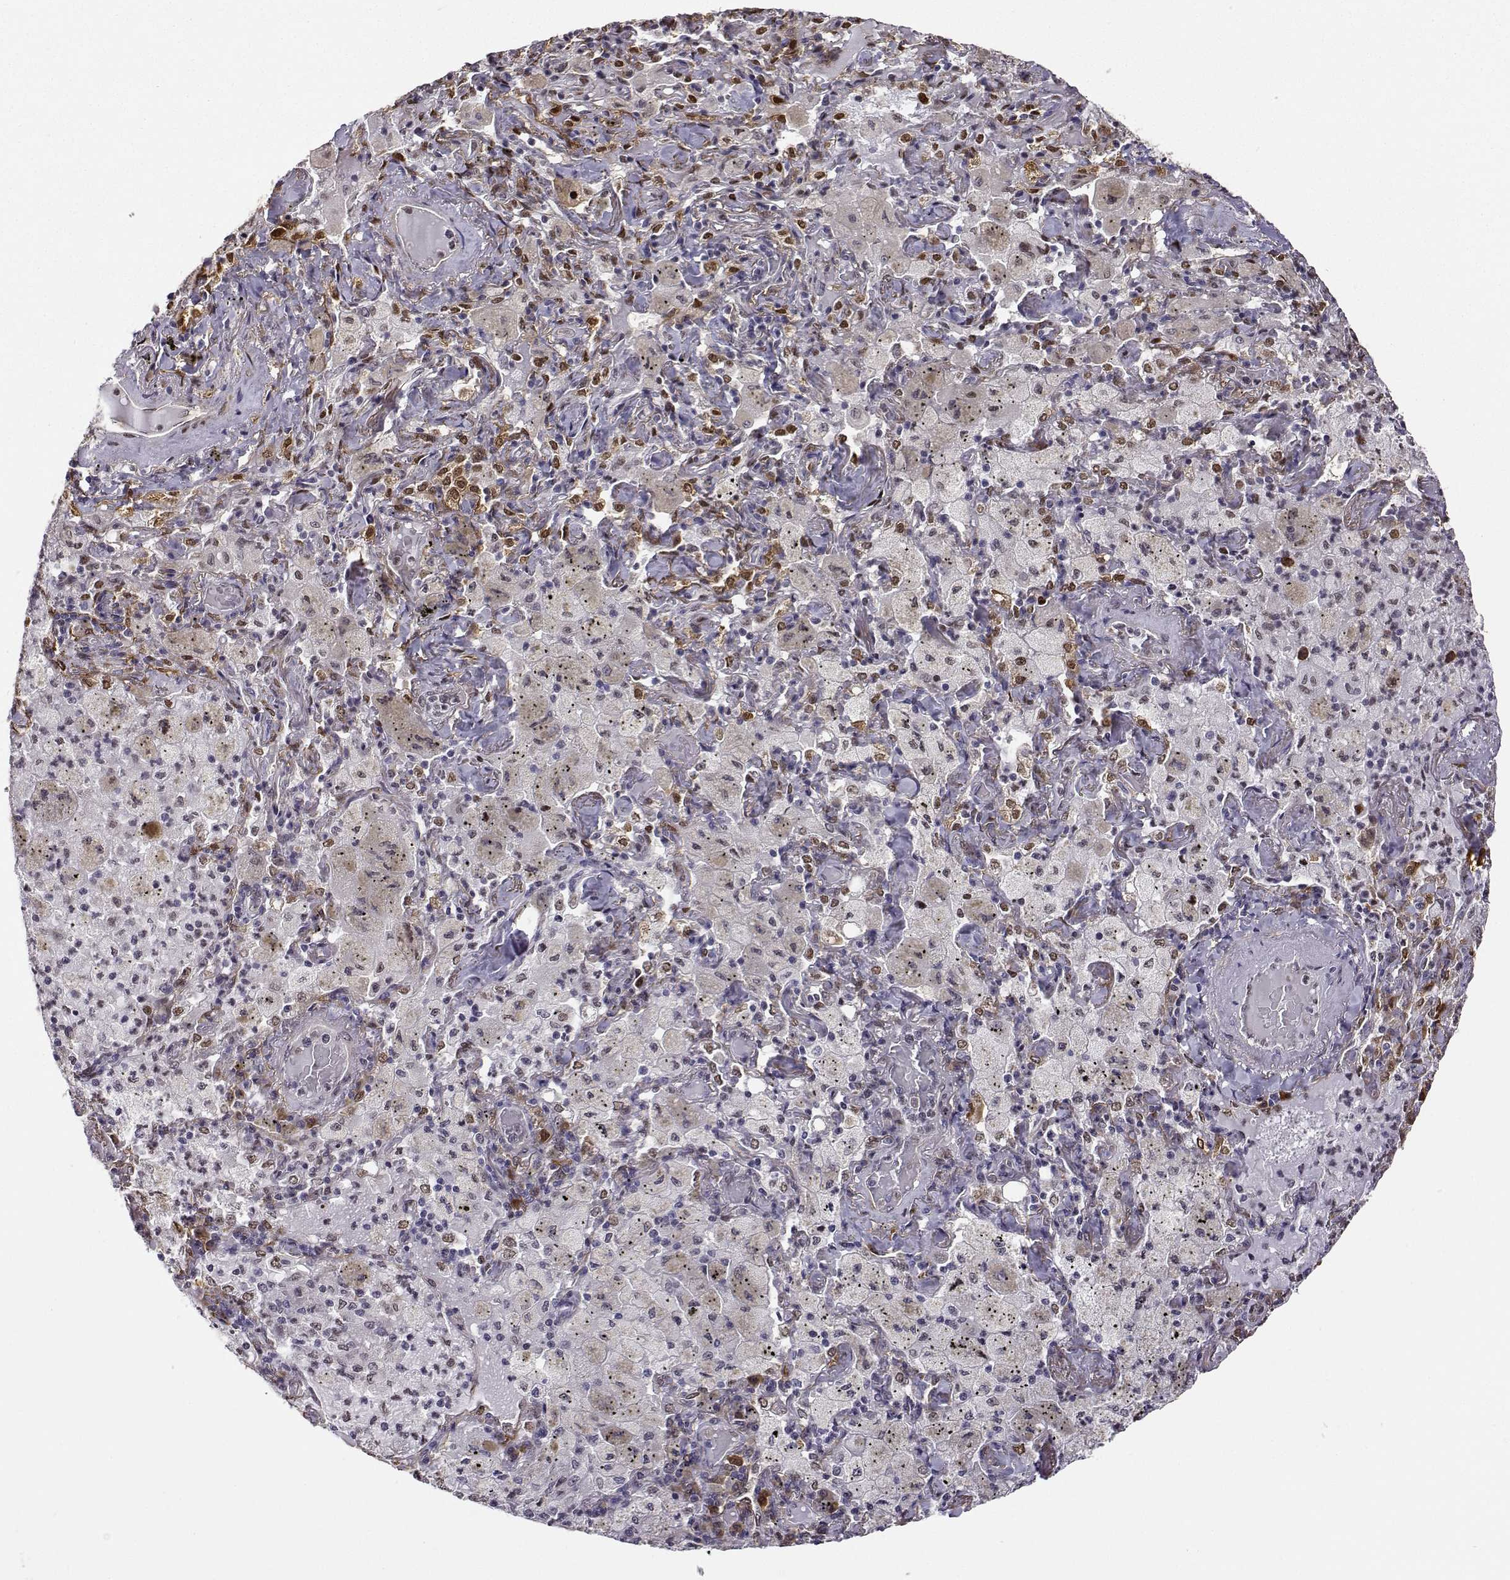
{"staining": {"intensity": "moderate", "quantity": ">75%", "location": "cytoplasmic/membranous,nuclear"}, "tissue": "lung cancer", "cell_type": "Tumor cells", "image_type": "cancer", "snomed": [{"axis": "morphology", "description": "Adenocarcinoma, NOS"}, {"axis": "topography", "description": "Lung"}], "caption": "Protein expression analysis of human lung adenocarcinoma reveals moderate cytoplasmic/membranous and nuclear staining in about >75% of tumor cells.", "gene": "PHGDH", "patient": {"sex": "female", "age": 73}}